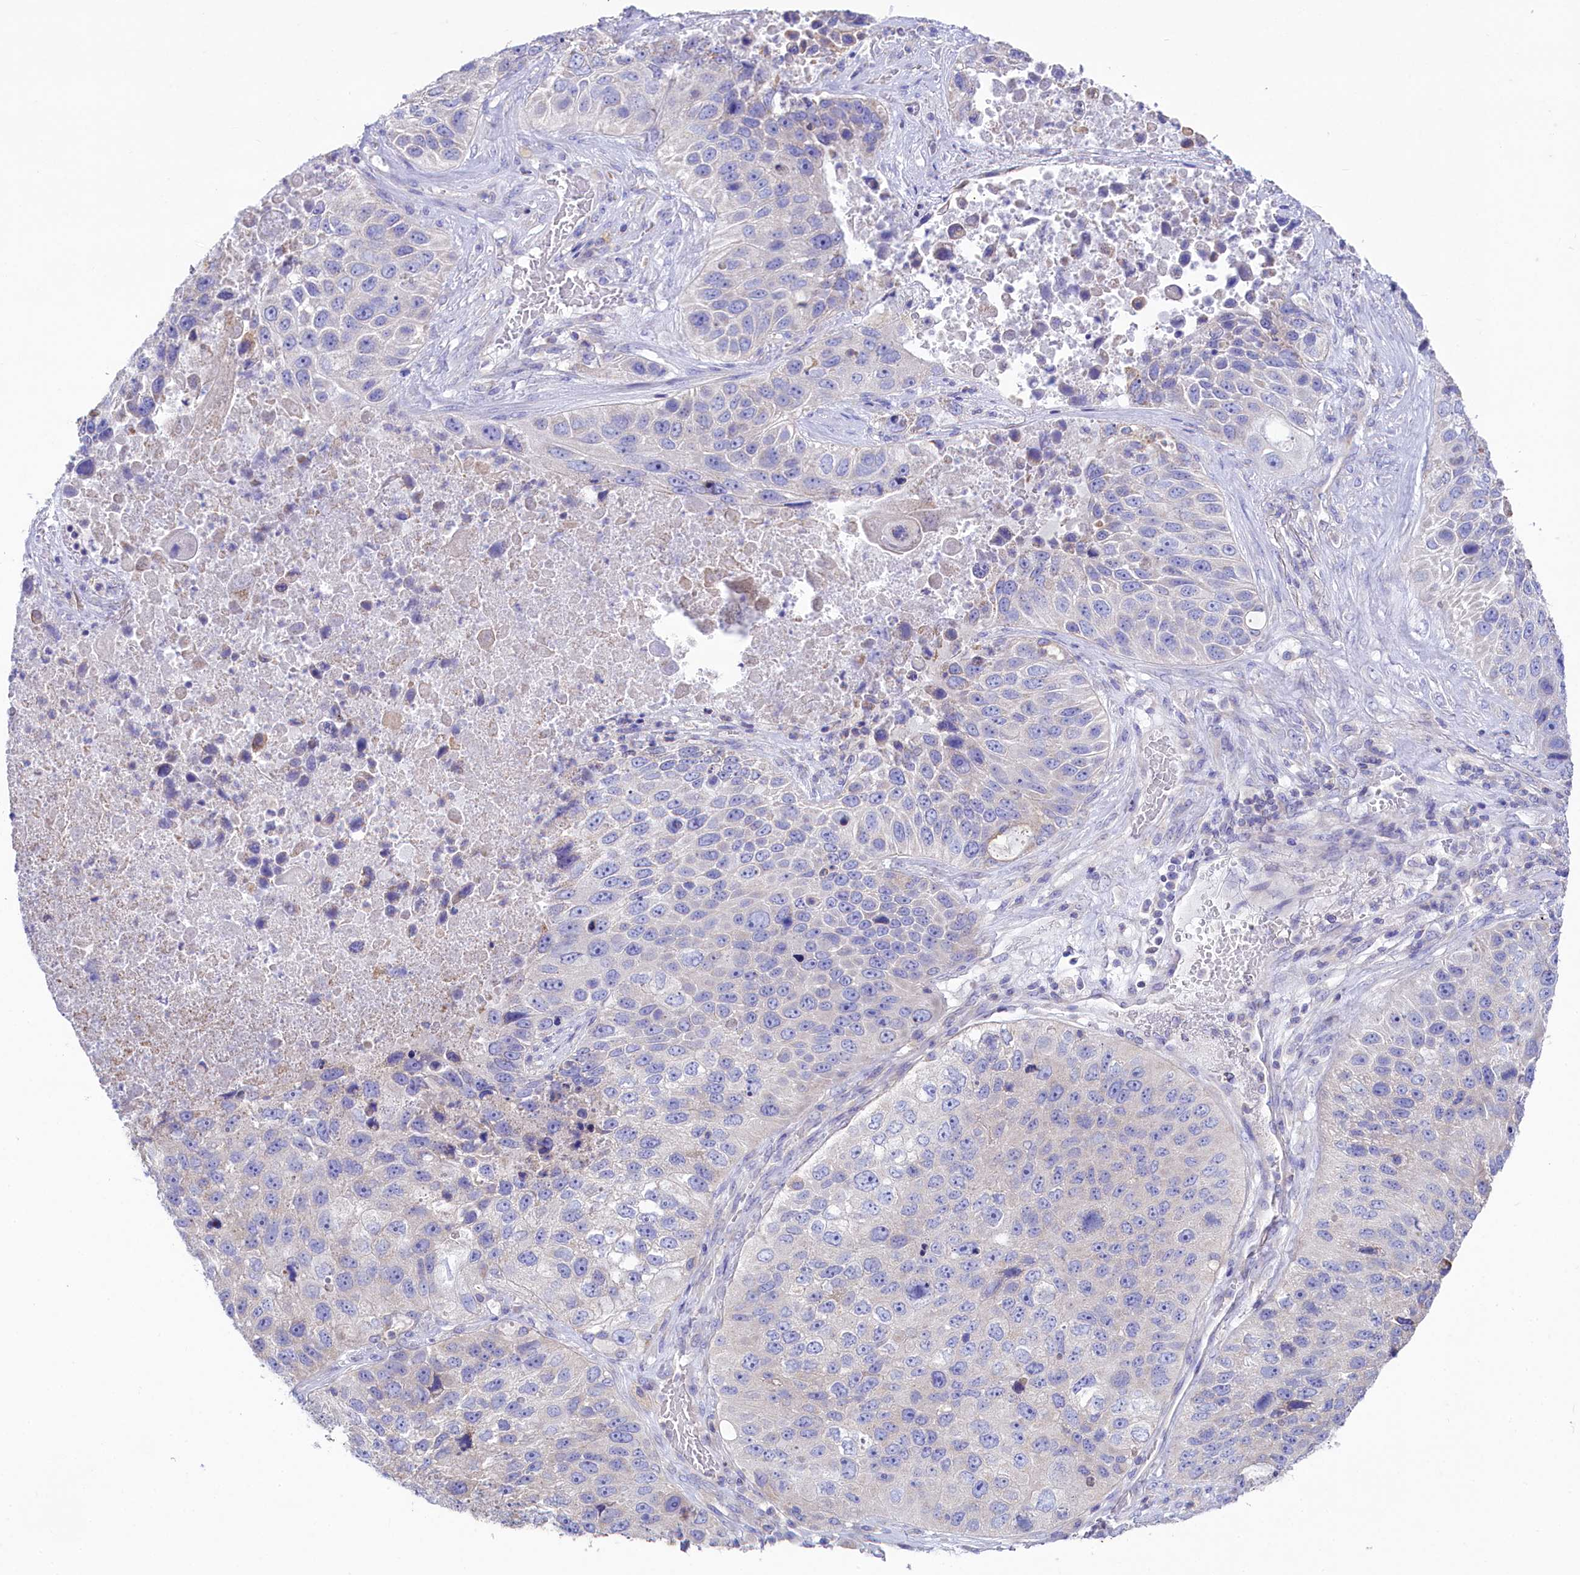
{"staining": {"intensity": "negative", "quantity": "none", "location": "none"}, "tissue": "lung cancer", "cell_type": "Tumor cells", "image_type": "cancer", "snomed": [{"axis": "morphology", "description": "Squamous cell carcinoma, NOS"}, {"axis": "topography", "description": "Lung"}], "caption": "DAB (3,3'-diaminobenzidine) immunohistochemical staining of lung cancer (squamous cell carcinoma) shows no significant positivity in tumor cells.", "gene": "VPS26B", "patient": {"sex": "male", "age": 61}}